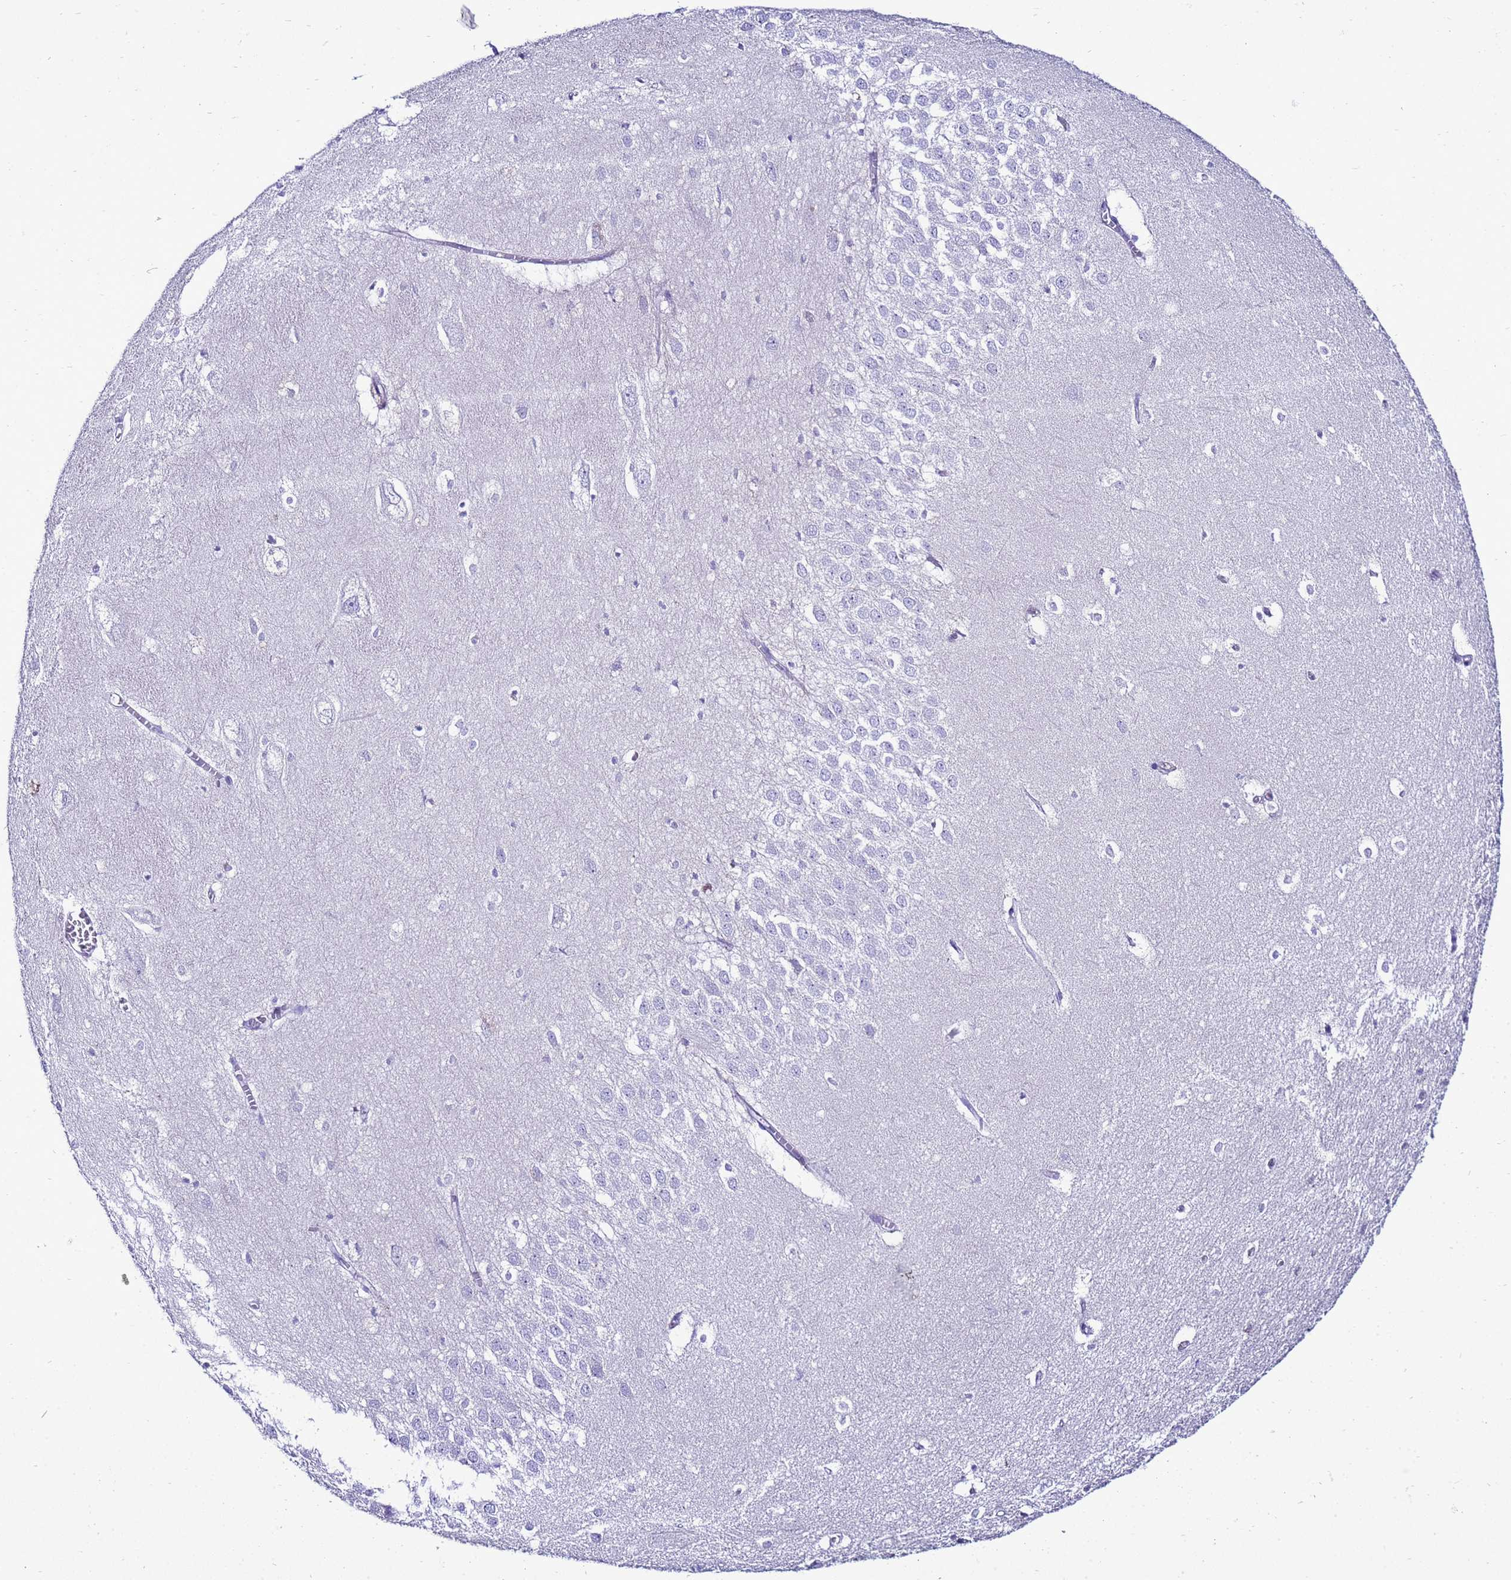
{"staining": {"intensity": "negative", "quantity": "none", "location": "none"}, "tissue": "hippocampus", "cell_type": "Glial cells", "image_type": "normal", "snomed": [{"axis": "morphology", "description": "Normal tissue, NOS"}, {"axis": "topography", "description": "Hippocampus"}], "caption": "Human hippocampus stained for a protein using IHC shows no expression in glial cells.", "gene": "BEST2", "patient": {"sex": "female", "age": 64}}